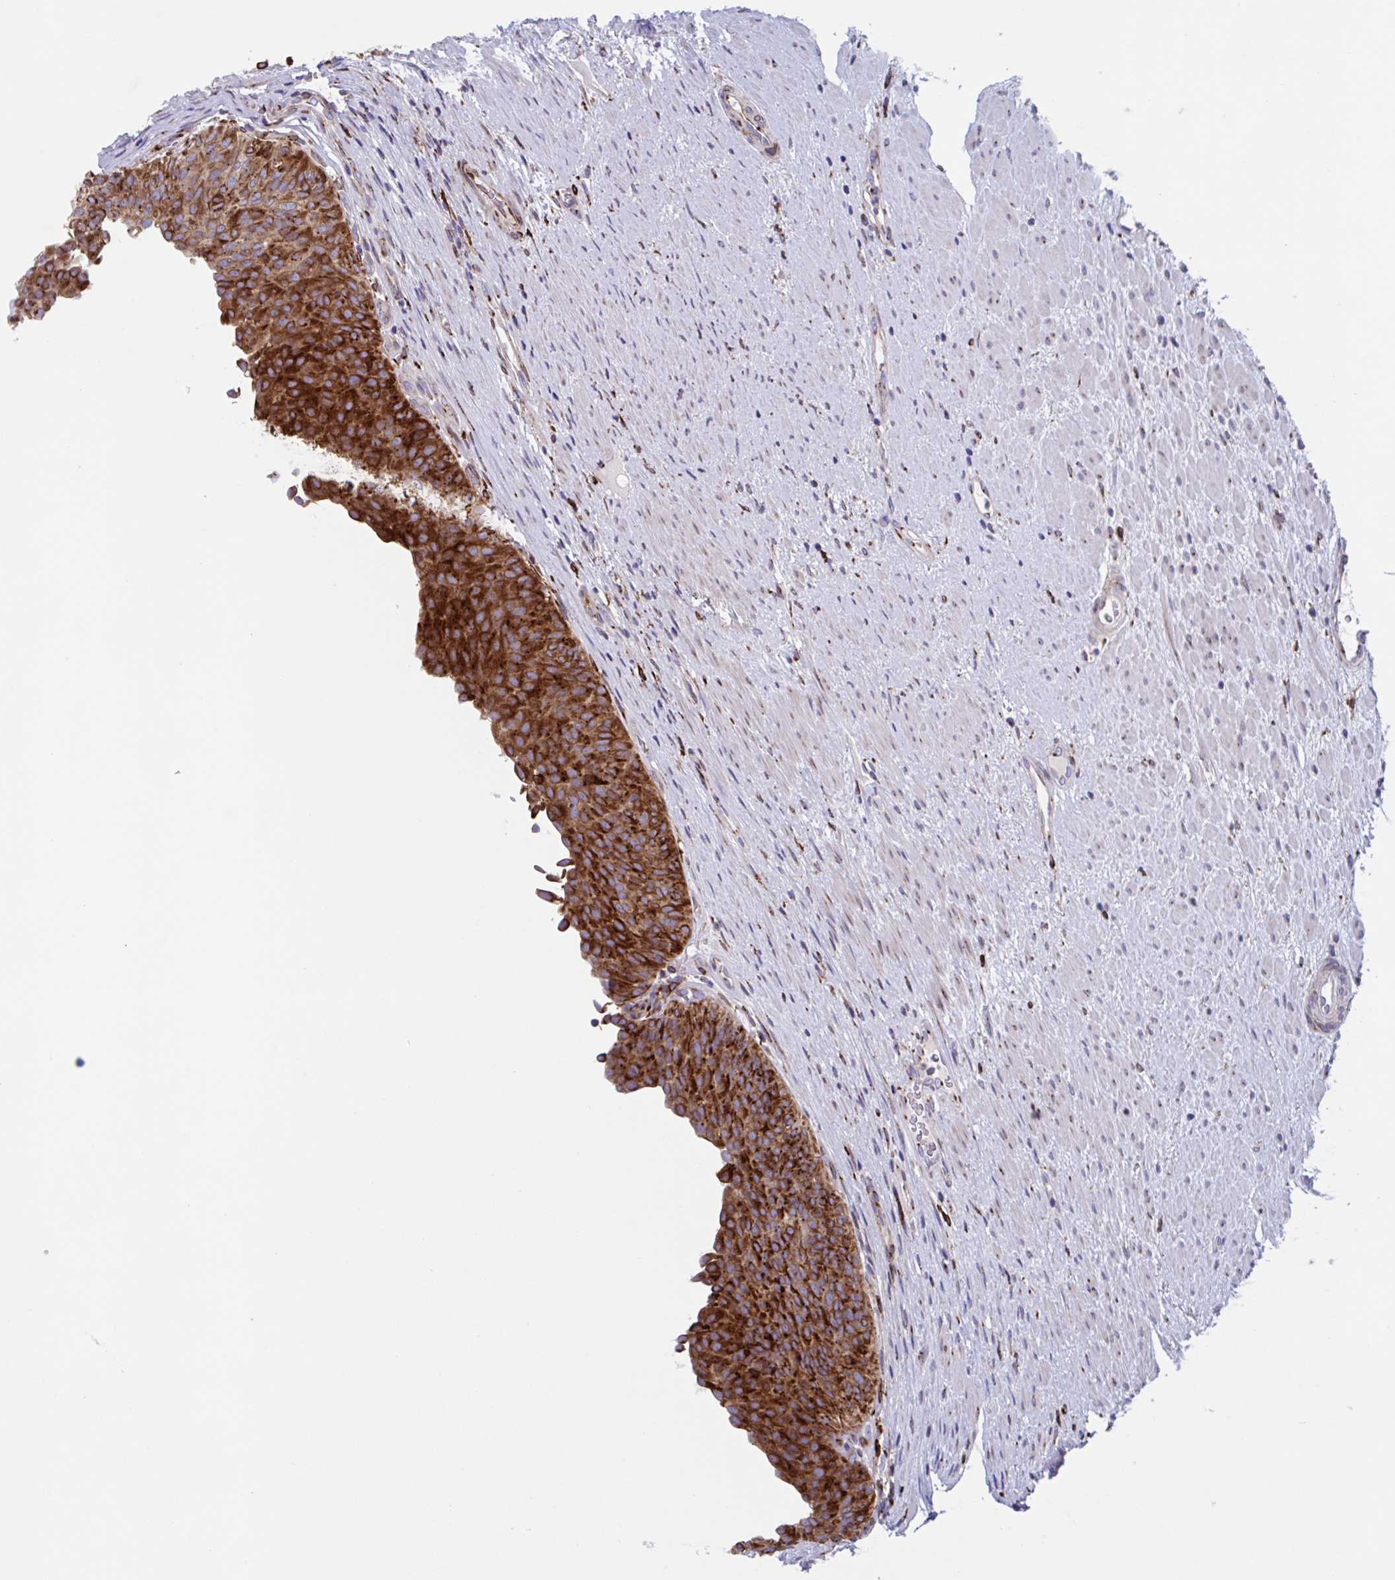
{"staining": {"intensity": "strong", "quantity": ">75%", "location": "cytoplasmic/membranous"}, "tissue": "urinary bladder", "cell_type": "Urothelial cells", "image_type": "normal", "snomed": [{"axis": "morphology", "description": "Normal tissue, NOS"}, {"axis": "topography", "description": "Urinary bladder"}, {"axis": "topography", "description": "Prostate"}], "caption": "Protein staining shows strong cytoplasmic/membranous positivity in about >75% of urothelial cells in normal urinary bladder.", "gene": "RFK", "patient": {"sex": "male", "age": 77}}